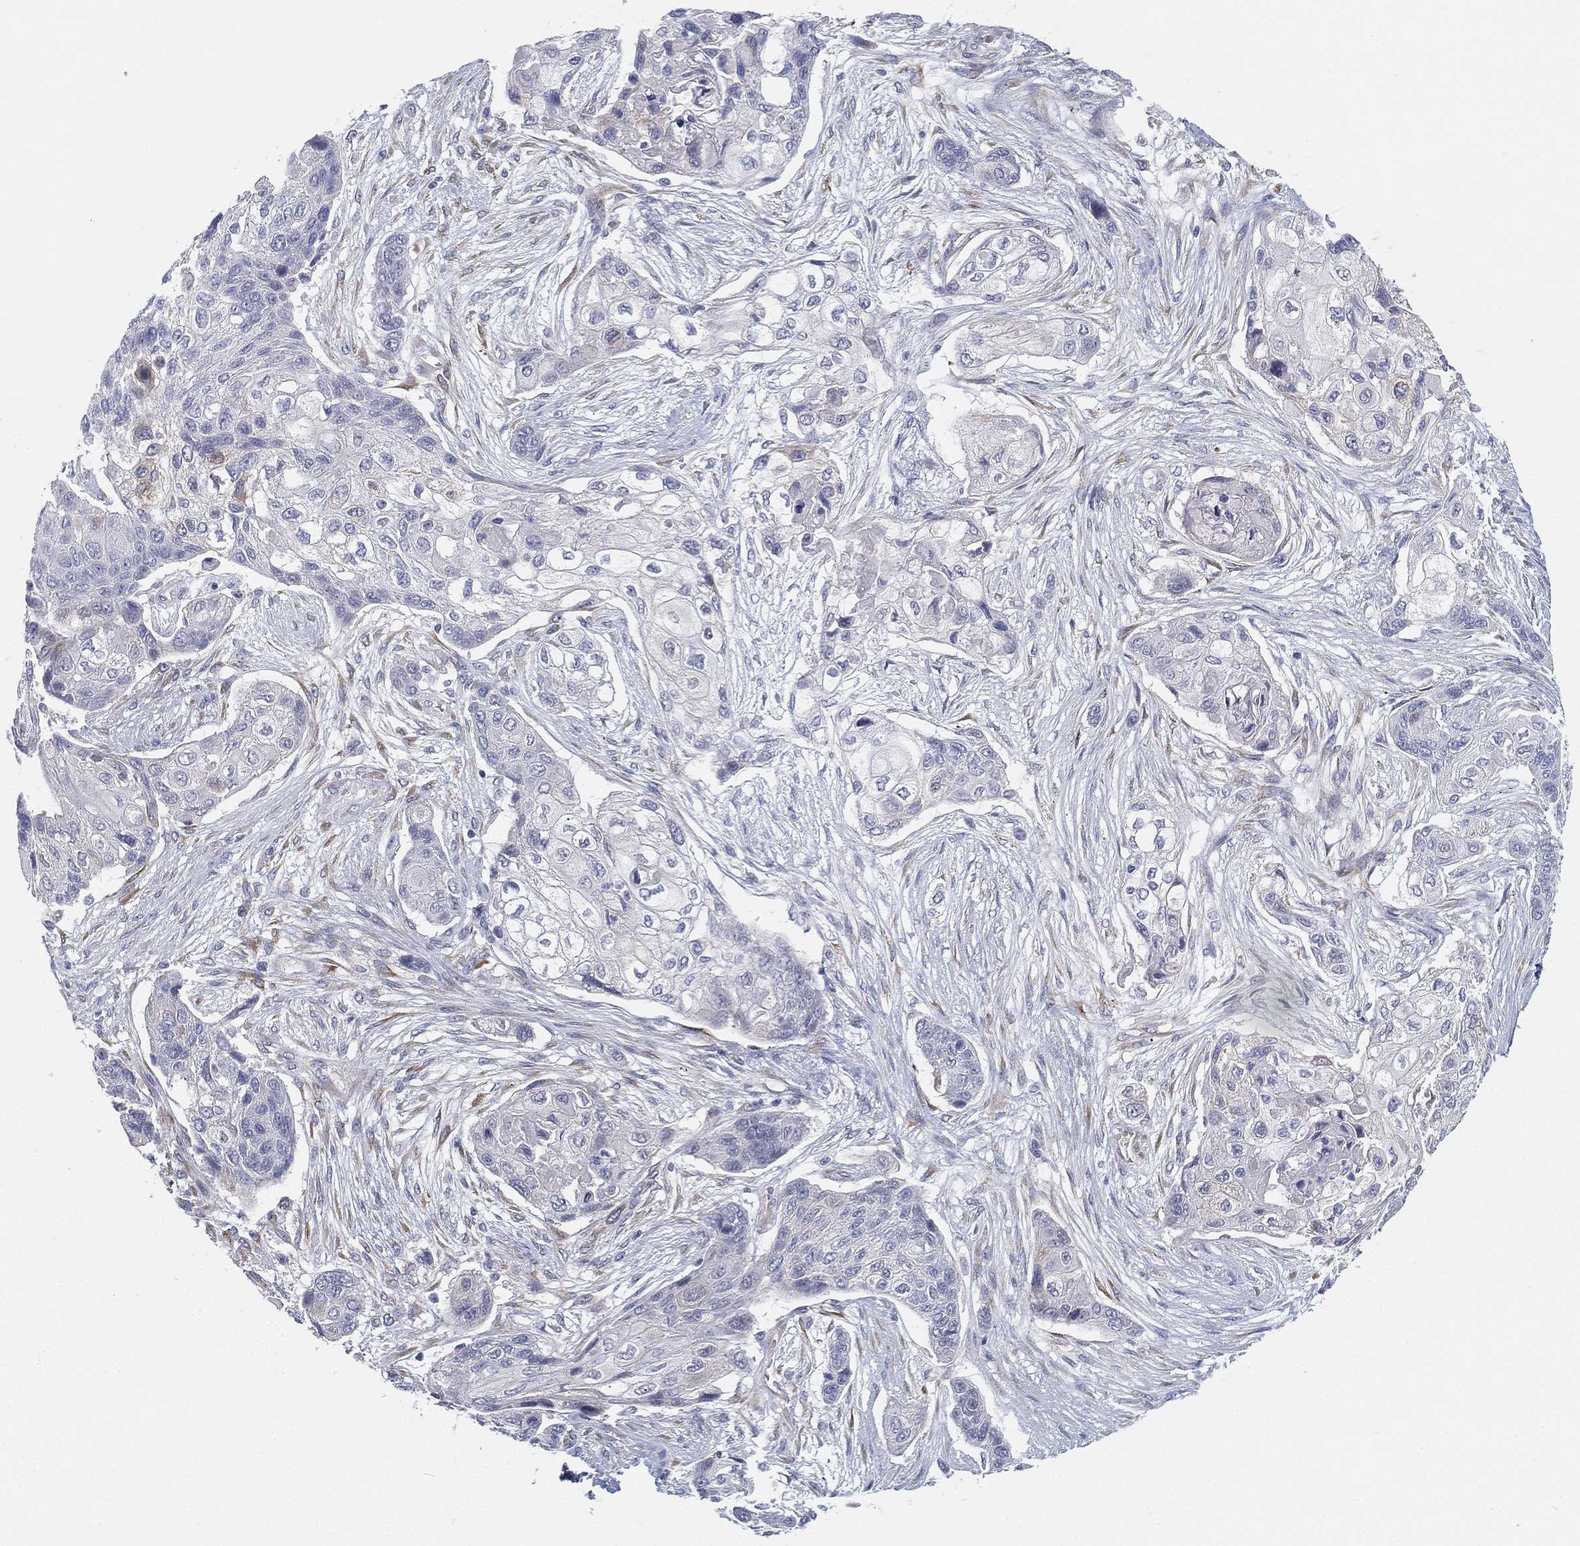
{"staining": {"intensity": "negative", "quantity": "none", "location": "none"}, "tissue": "lung cancer", "cell_type": "Tumor cells", "image_type": "cancer", "snomed": [{"axis": "morphology", "description": "Squamous cell carcinoma, NOS"}, {"axis": "topography", "description": "Lung"}], "caption": "Lung cancer stained for a protein using IHC demonstrates no positivity tumor cells.", "gene": "MLF1", "patient": {"sex": "male", "age": 69}}